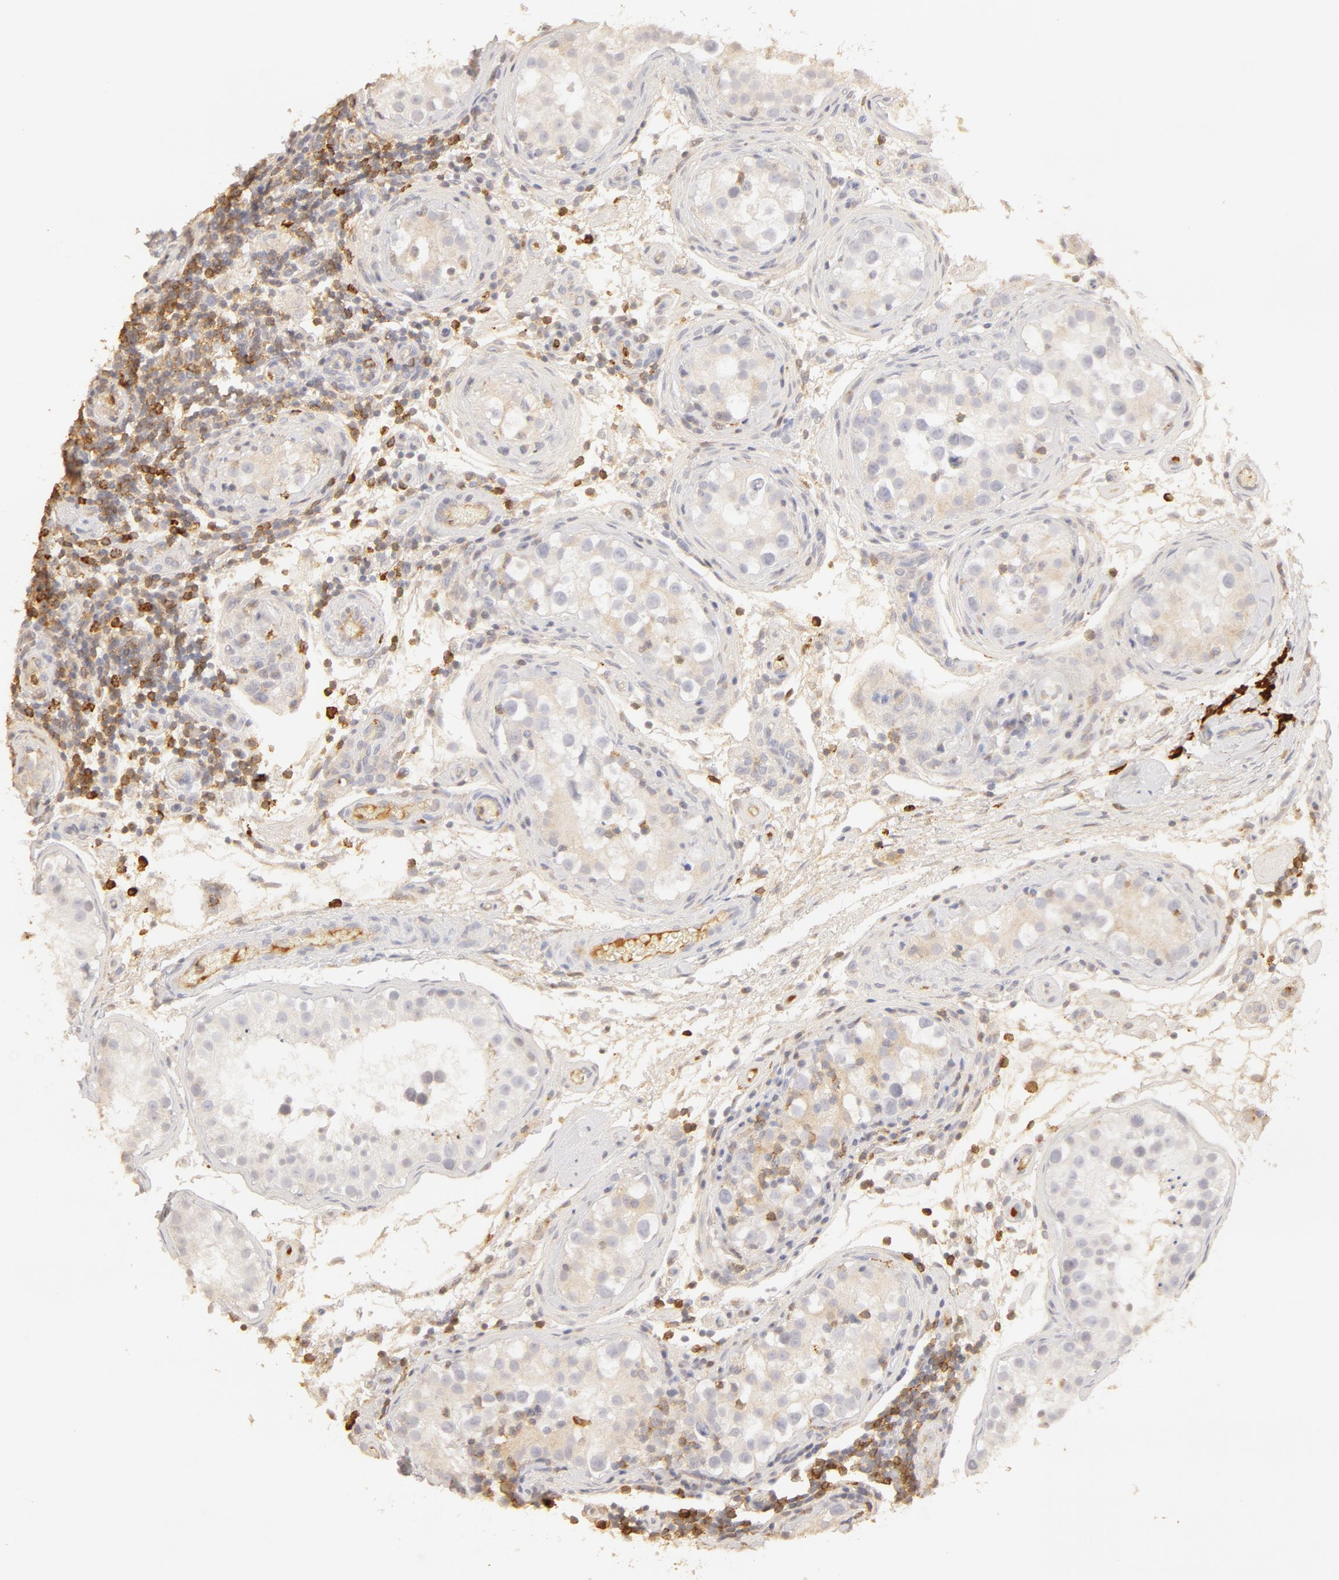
{"staining": {"intensity": "negative", "quantity": "none", "location": "none"}, "tissue": "testis", "cell_type": "Cells in seminiferous ducts", "image_type": "normal", "snomed": [{"axis": "morphology", "description": "Normal tissue, NOS"}, {"axis": "topography", "description": "Testis"}], "caption": "Testis stained for a protein using IHC reveals no staining cells in seminiferous ducts.", "gene": "C1R", "patient": {"sex": "male", "age": 24}}